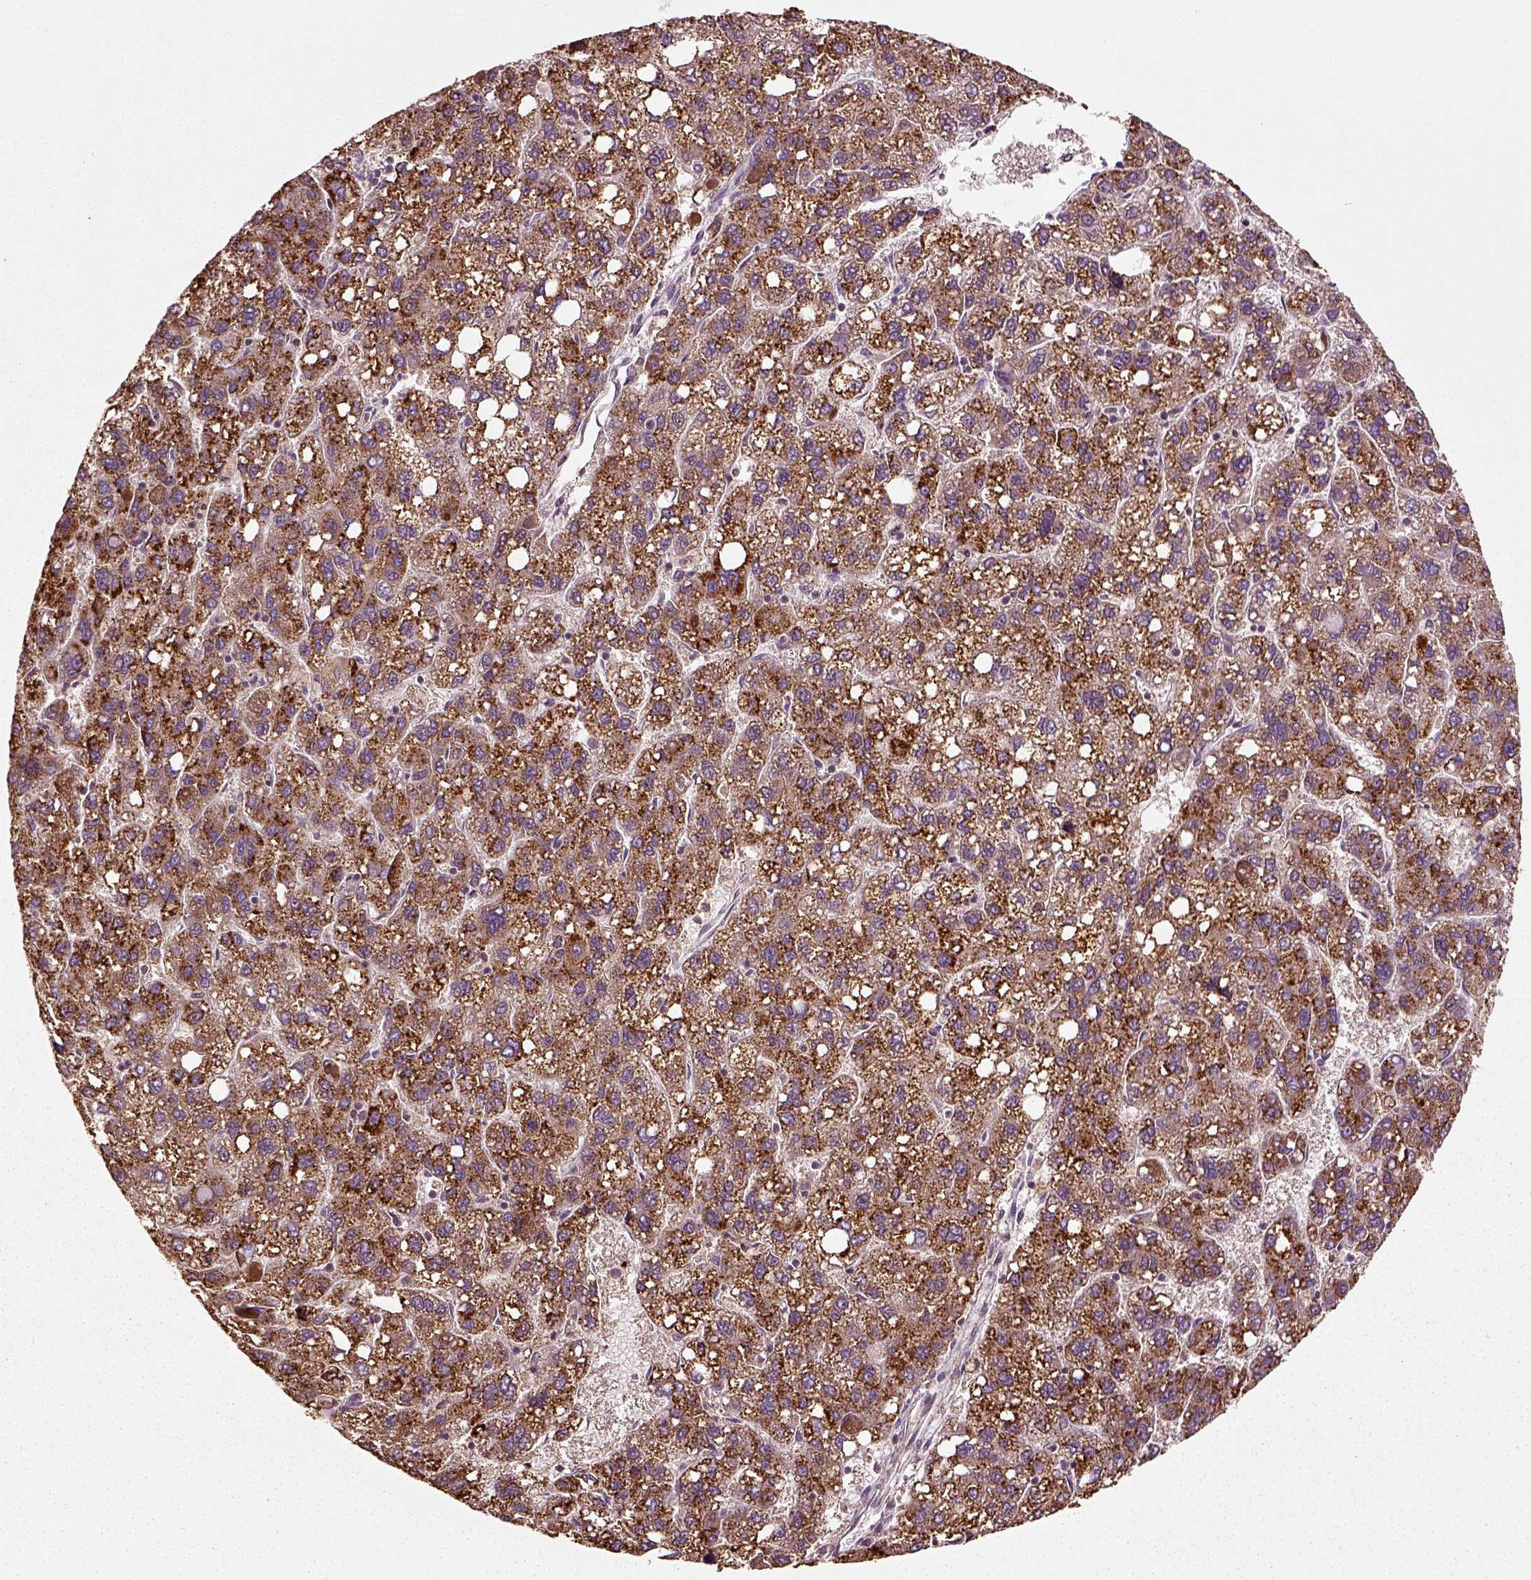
{"staining": {"intensity": "strong", "quantity": ">75%", "location": "cytoplasmic/membranous"}, "tissue": "liver cancer", "cell_type": "Tumor cells", "image_type": "cancer", "snomed": [{"axis": "morphology", "description": "Carcinoma, Hepatocellular, NOS"}, {"axis": "topography", "description": "Liver"}], "caption": "IHC (DAB) staining of human liver cancer (hepatocellular carcinoma) exhibits strong cytoplasmic/membranous protein expression in about >75% of tumor cells.", "gene": "ERV3-1", "patient": {"sex": "female", "age": 82}}